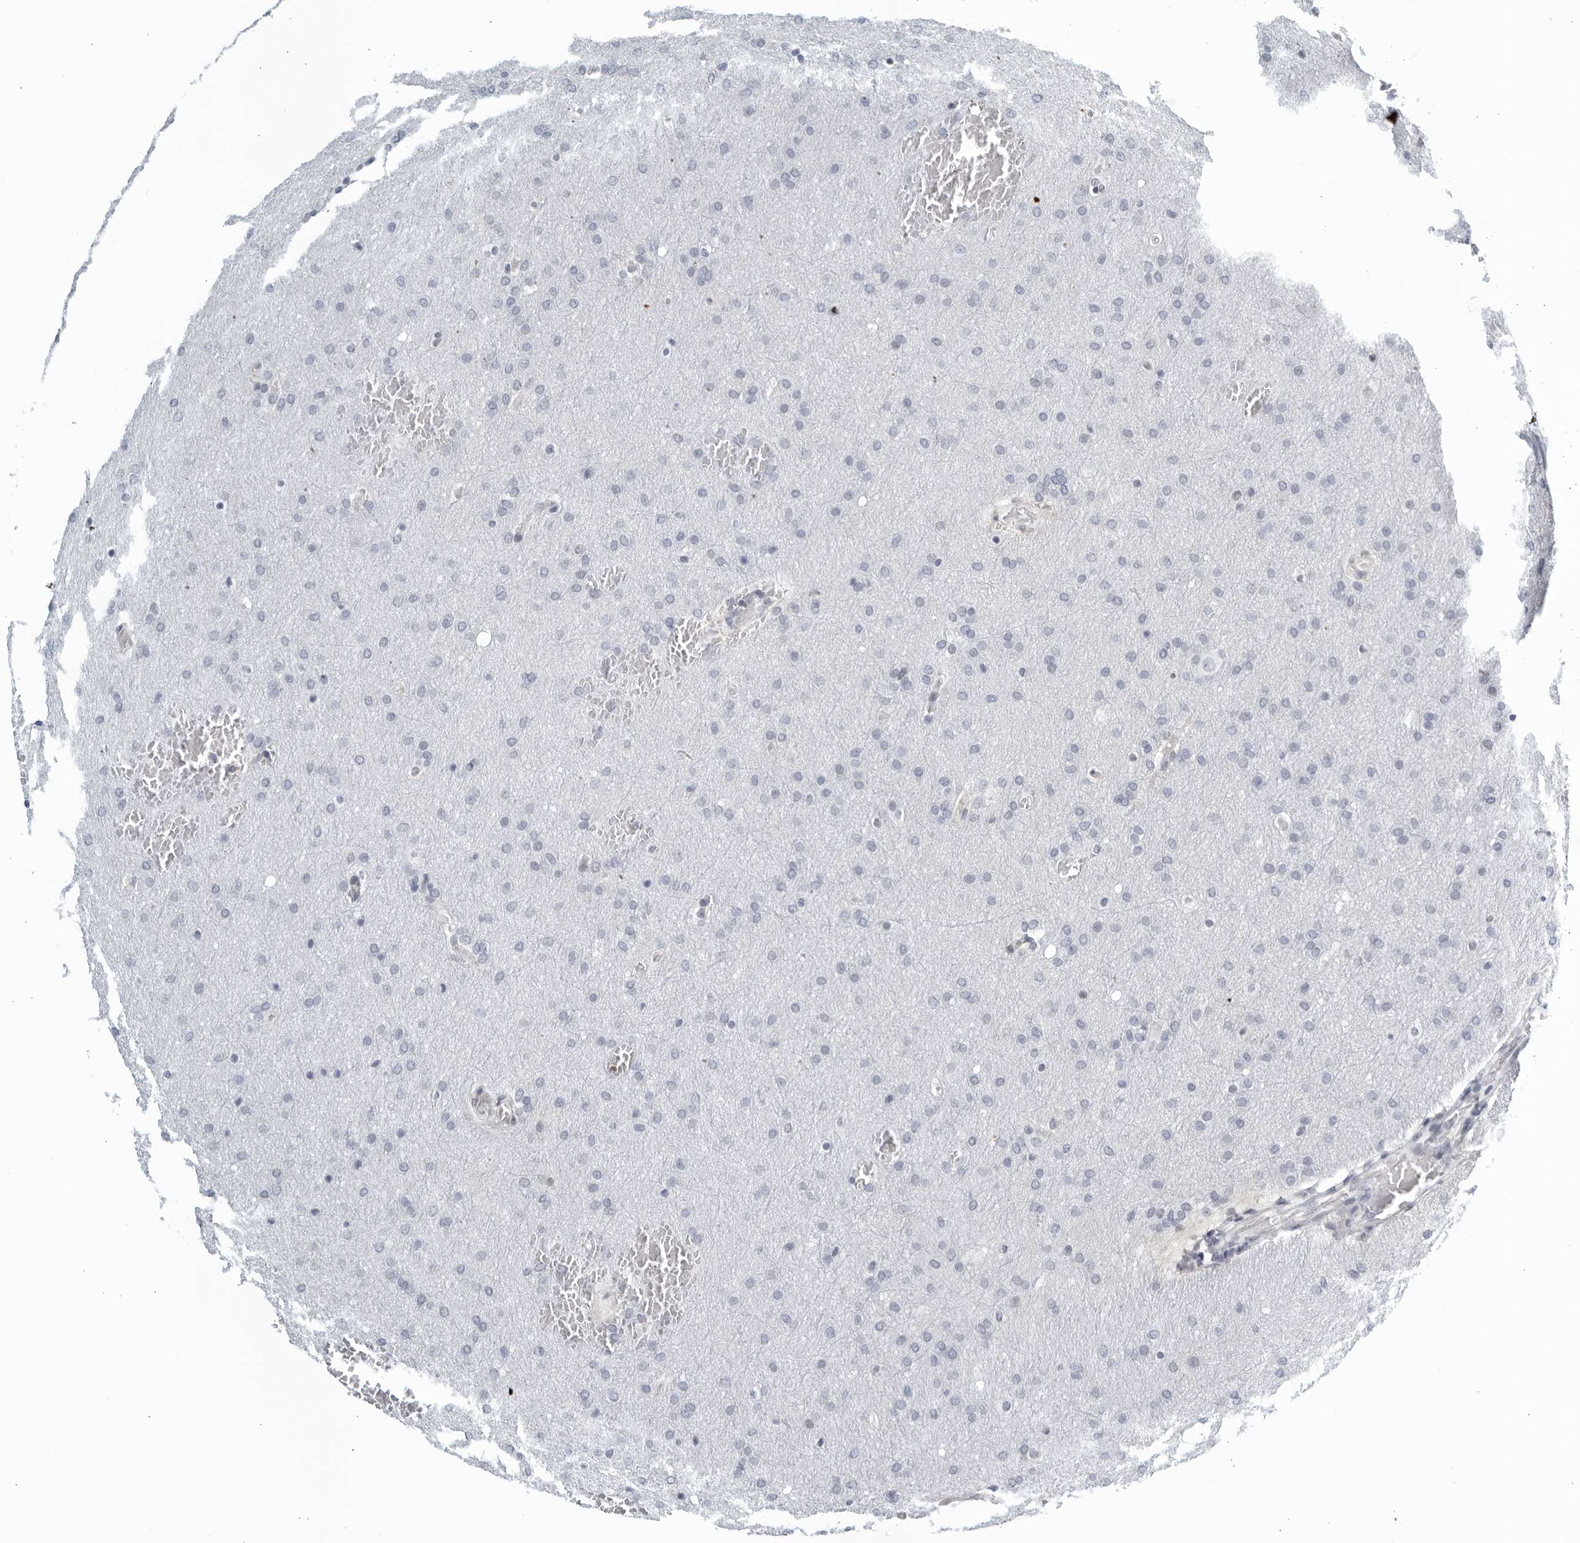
{"staining": {"intensity": "negative", "quantity": "none", "location": "none"}, "tissue": "glioma", "cell_type": "Tumor cells", "image_type": "cancer", "snomed": [{"axis": "morphology", "description": "Glioma, malignant, Low grade"}, {"axis": "topography", "description": "Brain"}], "caption": "Tumor cells are negative for brown protein staining in malignant glioma (low-grade).", "gene": "KLK7", "patient": {"sex": "female", "age": 37}}